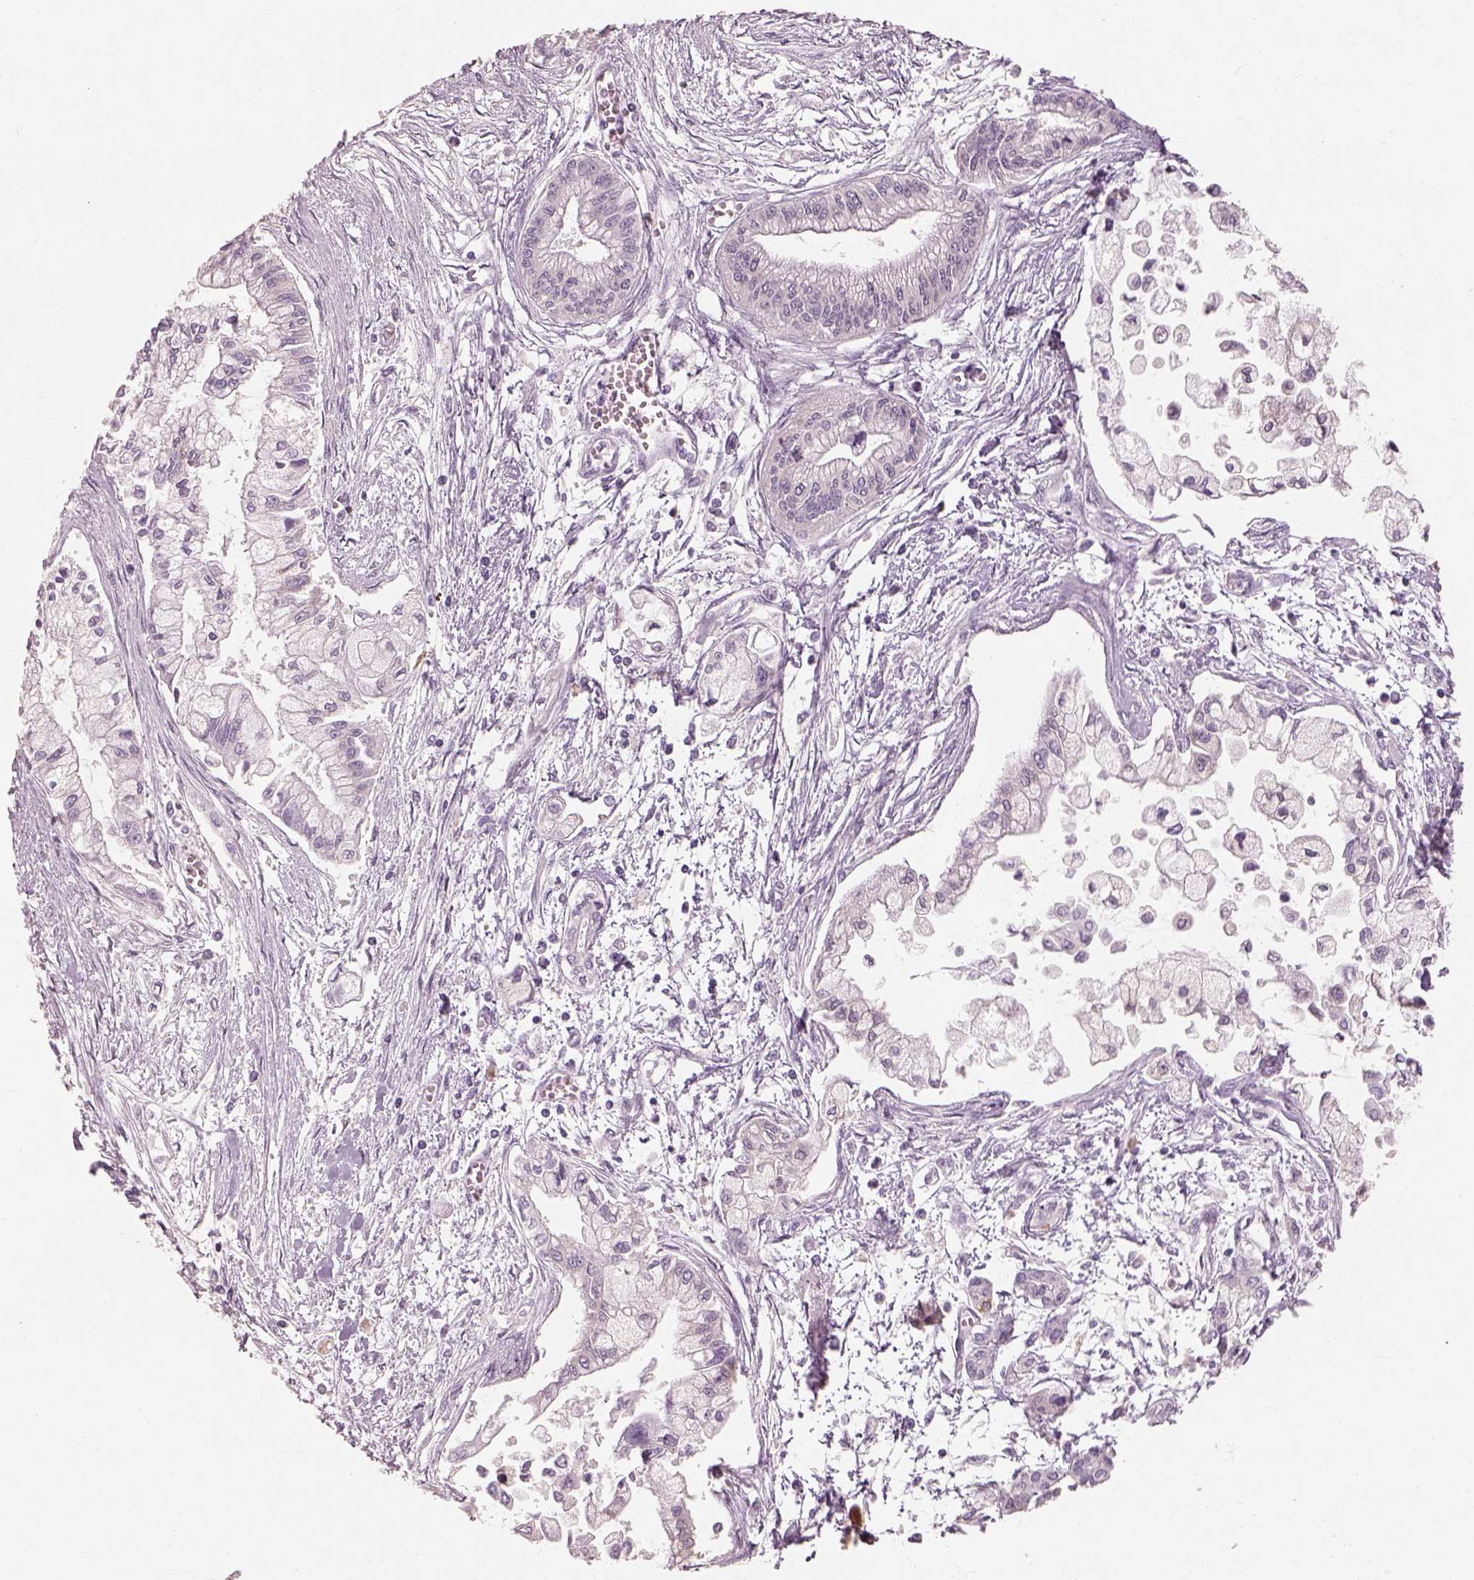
{"staining": {"intensity": "negative", "quantity": "none", "location": "none"}, "tissue": "pancreatic cancer", "cell_type": "Tumor cells", "image_type": "cancer", "snomed": [{"axis": "morphology", "description": "Adenocarcinoma, NOS"}, {"axis": "topography", "description": "Pancreas"}], "caption": "The immunohistochemistry (IHC) histopathology image has no significant expression in tumor cells of pancreatic cancer (adenocarcinoma) tissue.", "gene": "CDS1", "patient": {"sex": "male", "age": 54}}